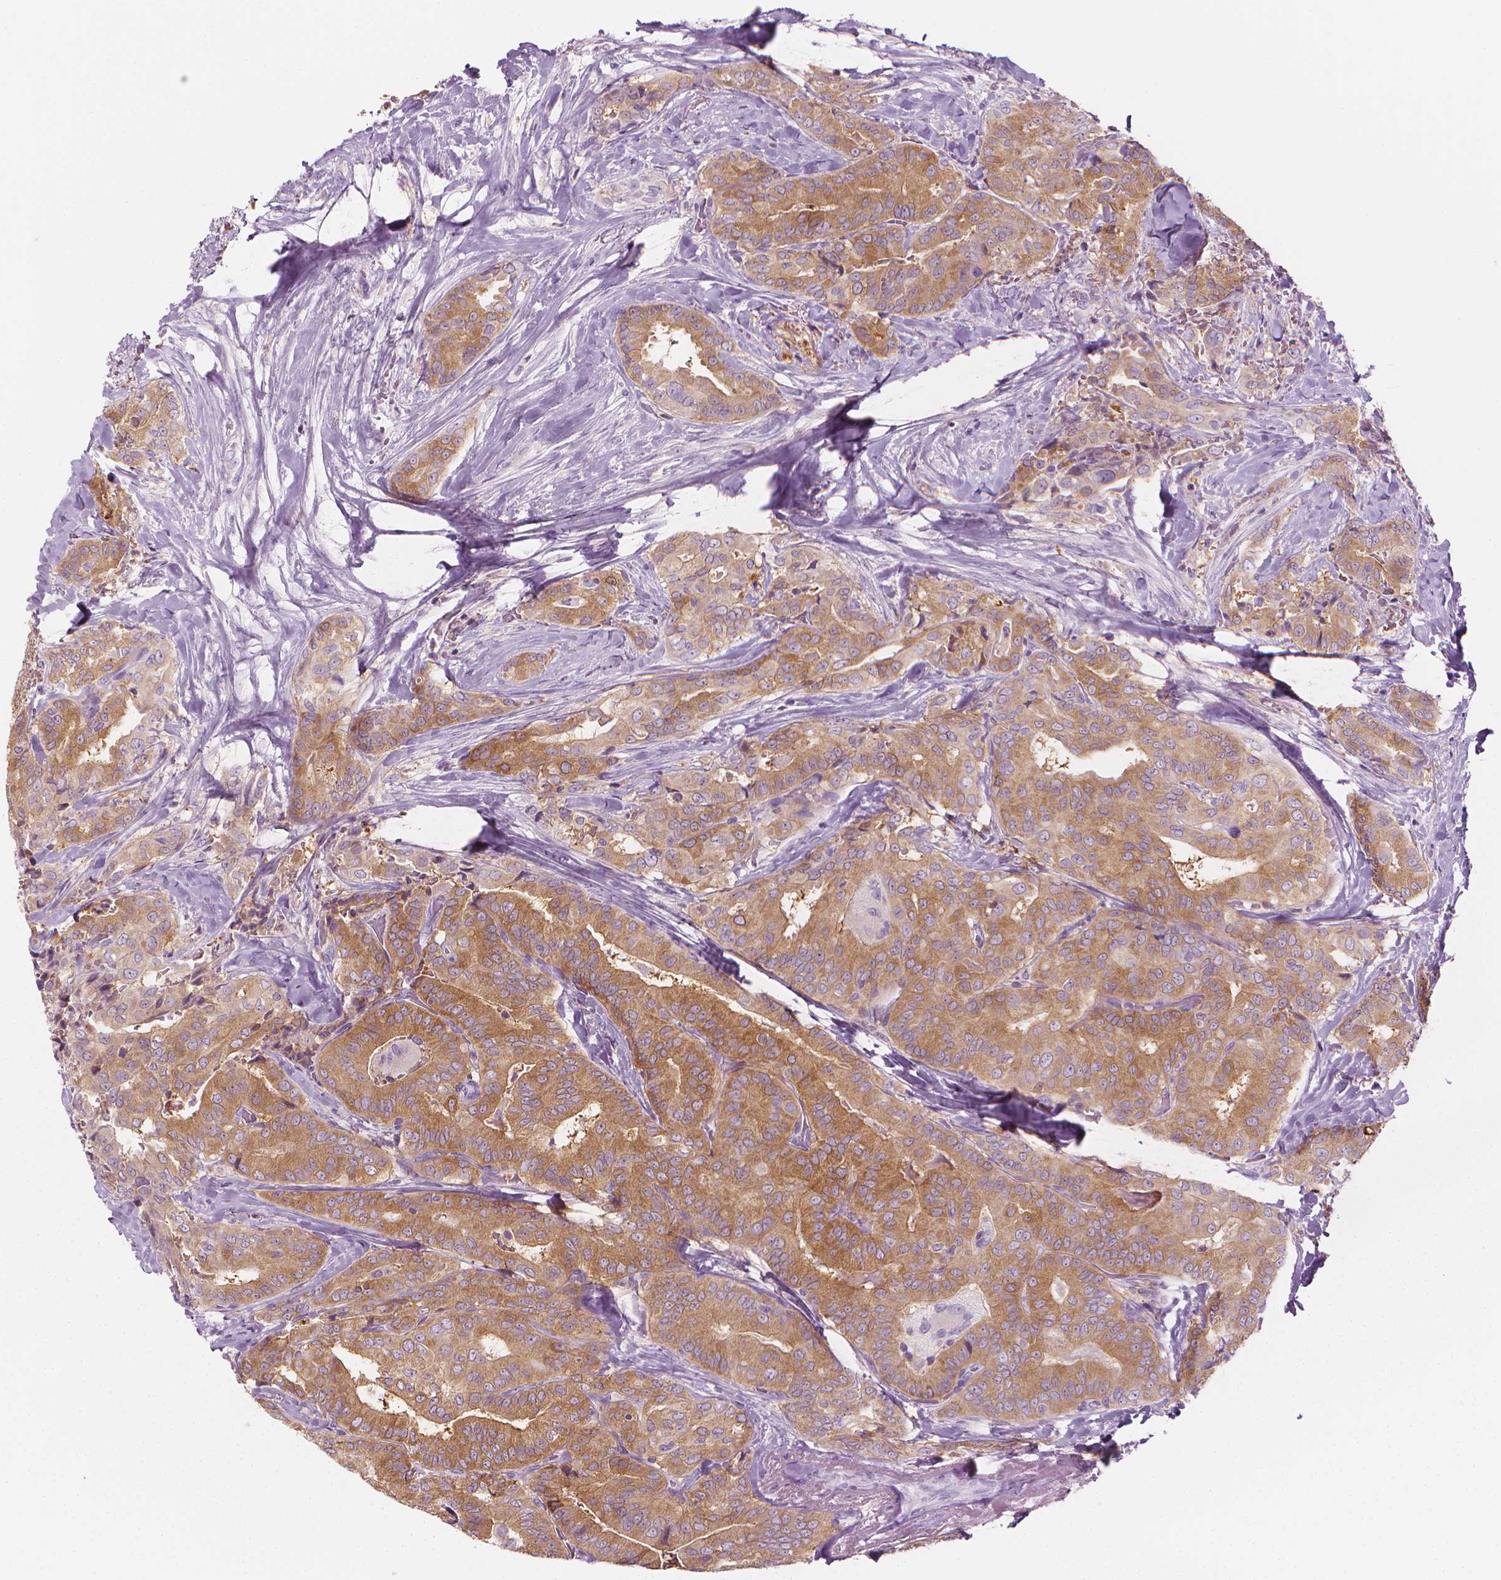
{"staining": {"intensity": "moderate", "quantity": ">75%", "location": "cytoplasmic/membranous"}, "tissue": "thyroid cancer", "cell_type": "Tumor cells", "image_type": "cancer", "snomed": [{"axis": "morphology", "description": "Papillary adenocarcinoma, NOS"}, {"axis": "topography", "description": "Thyroid gland"}], "caption": "Immunohistochemical staining of human thyroid papillary adenocarcinoma exhibits medium levels of moderate cytoplasmic/membranous protein staining in about >75% of tumor cells.", "gene": "SHMT1", "patient": {"sex": "male", "age": 61}}